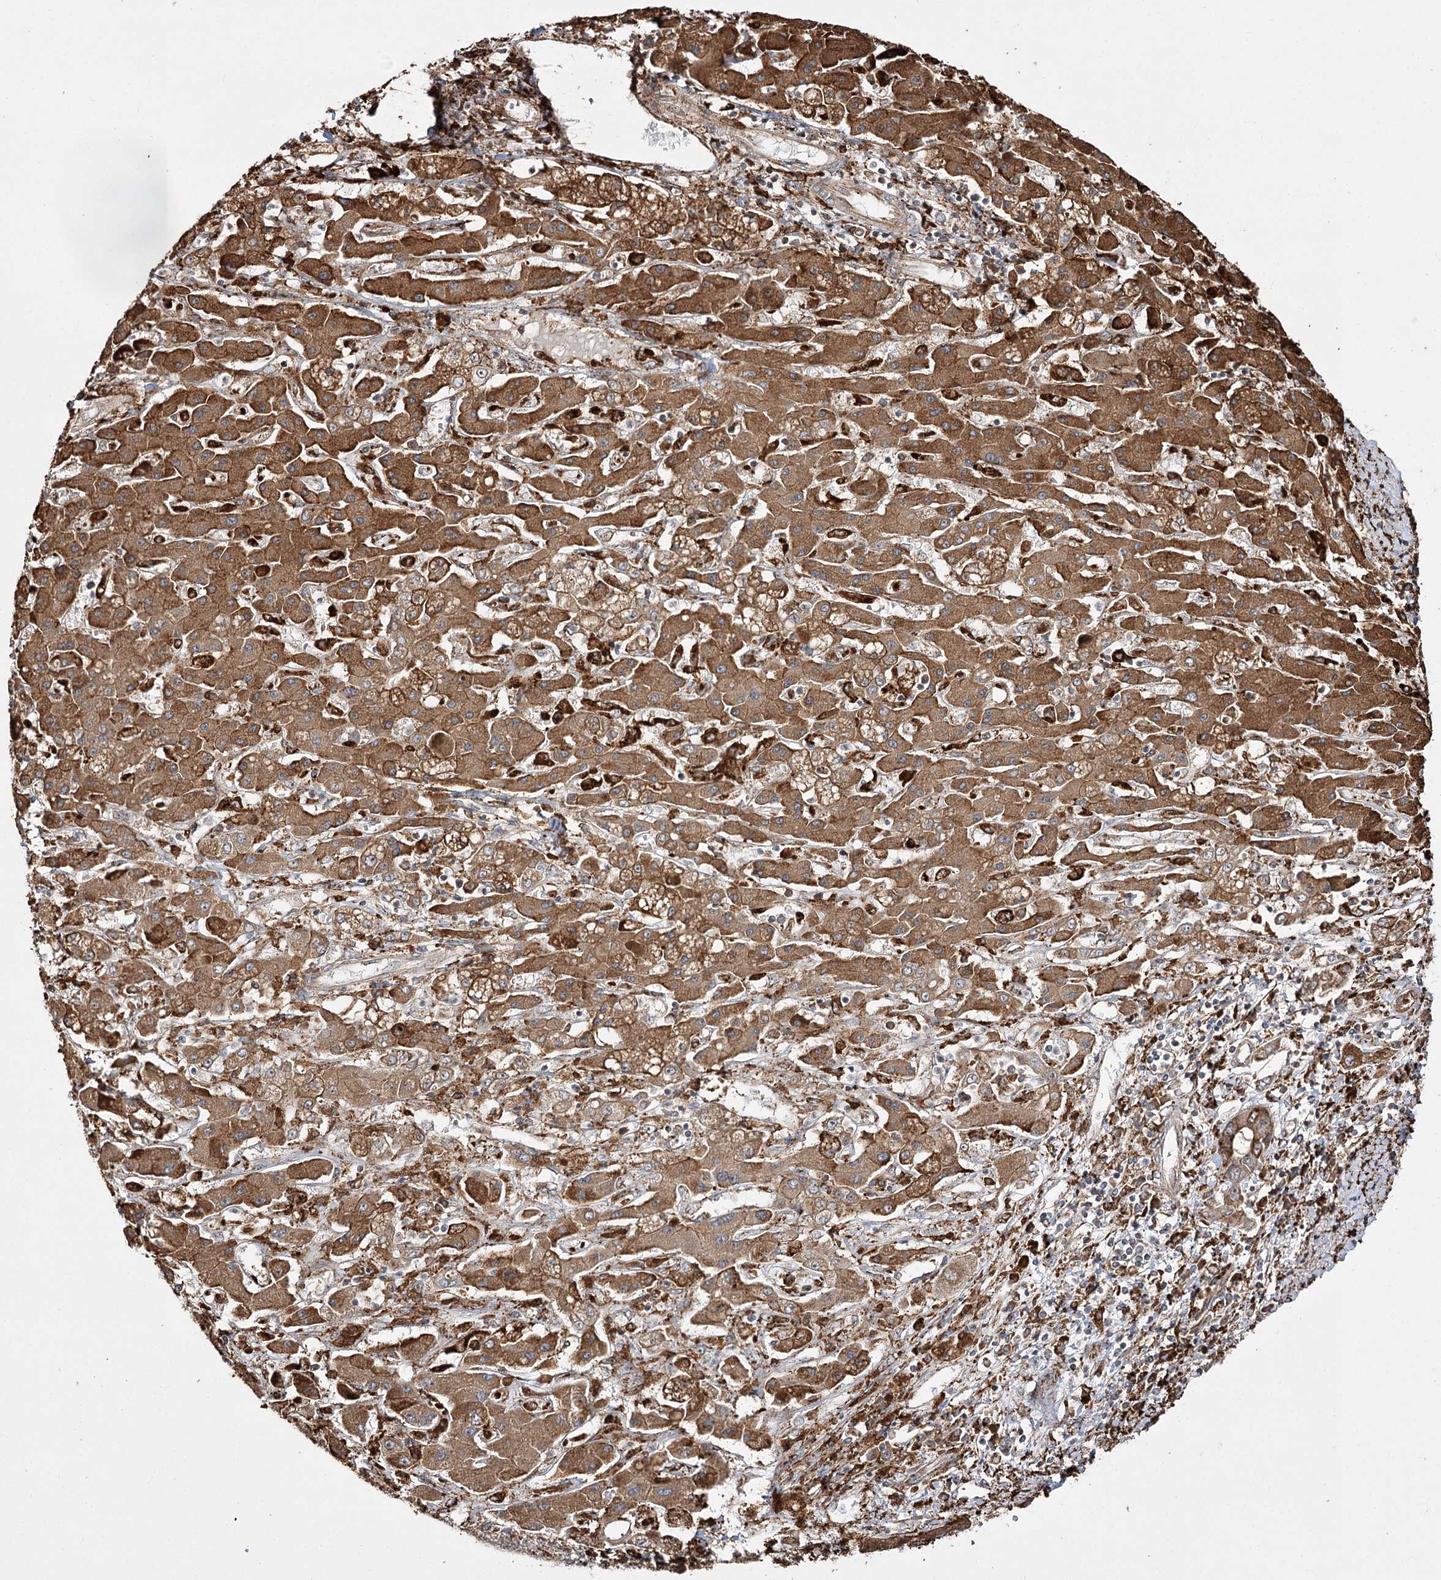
{"staining": {"intensity": "moderate", "quantity": ">75%", "location": "cytoplasmic/membranous"}, "tissue": "liver cancer", "cell_type": "Tumor cells", "image_type": "cancer", "snomed": [{"axis": "morphology", "description": "Cholangiocarcinoma"}, {"axis": "topography", "description": "Liver"}], "caption": "IHC (DAB) staining of human cholangiocarcinoma (liver) displays moderate cytoplasmic/membranous protein positivity in approximately >75% of tumor cells.", "gene": "FANCL", "patient": {"sex": "male", "age": 67}}